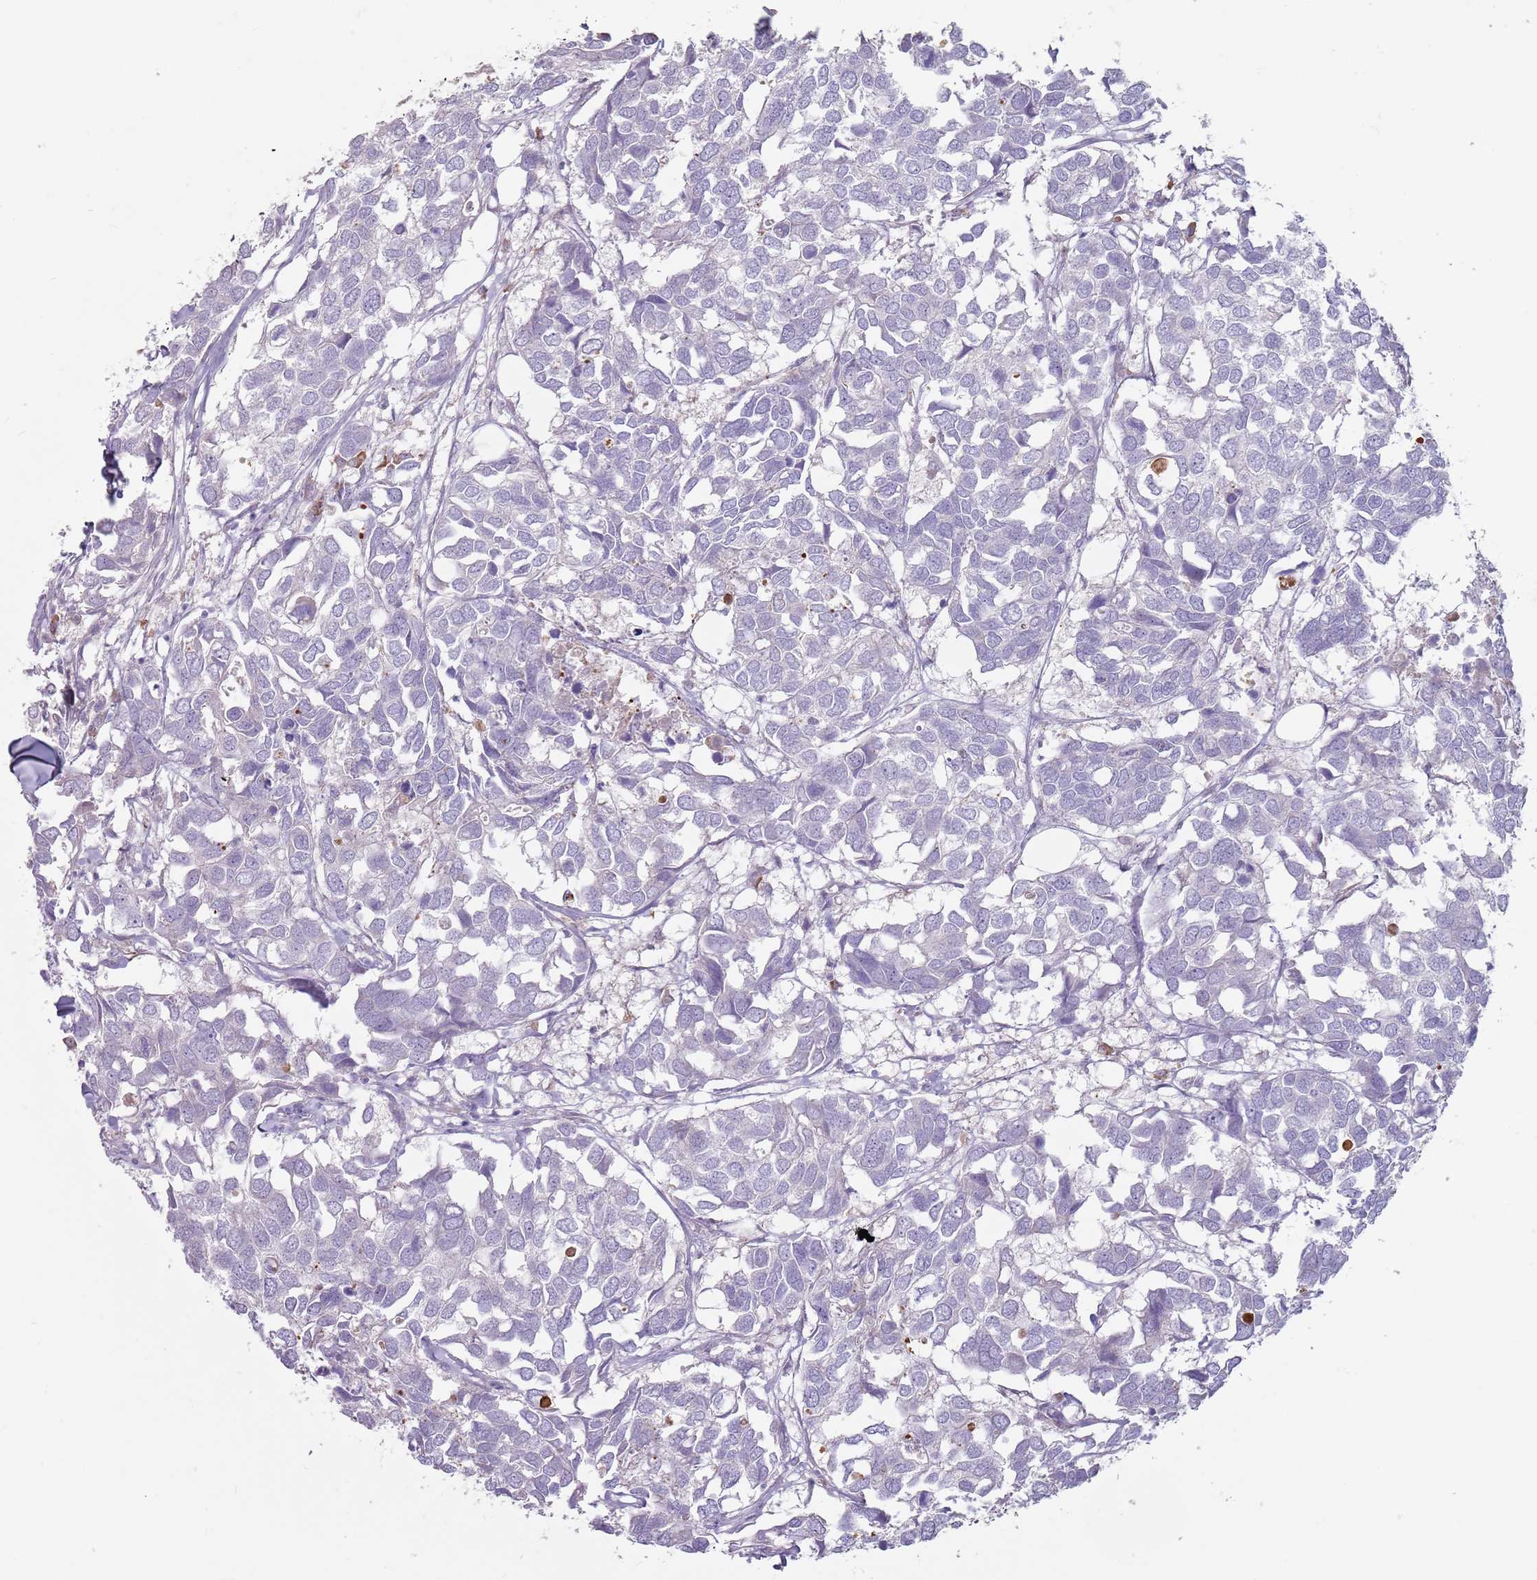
{"staining": {"intensity": "negative", "quantity": "none", "location": "none"}, "tissue": "breast cancer", "cell_type": "Tumor cells", "image_type": "cancer", "snomed": [{"axis": "morphology", "description": "Duct carcinoma"}, {"axis": "topography", "description": "Breast"}], "caption": "This is a photomicrograph of immunohistochemistry staining of breast cancer, which shows no expression in tumor cells.", "gene": "DXO", "patient": {"sex": "female", "age": 83}}